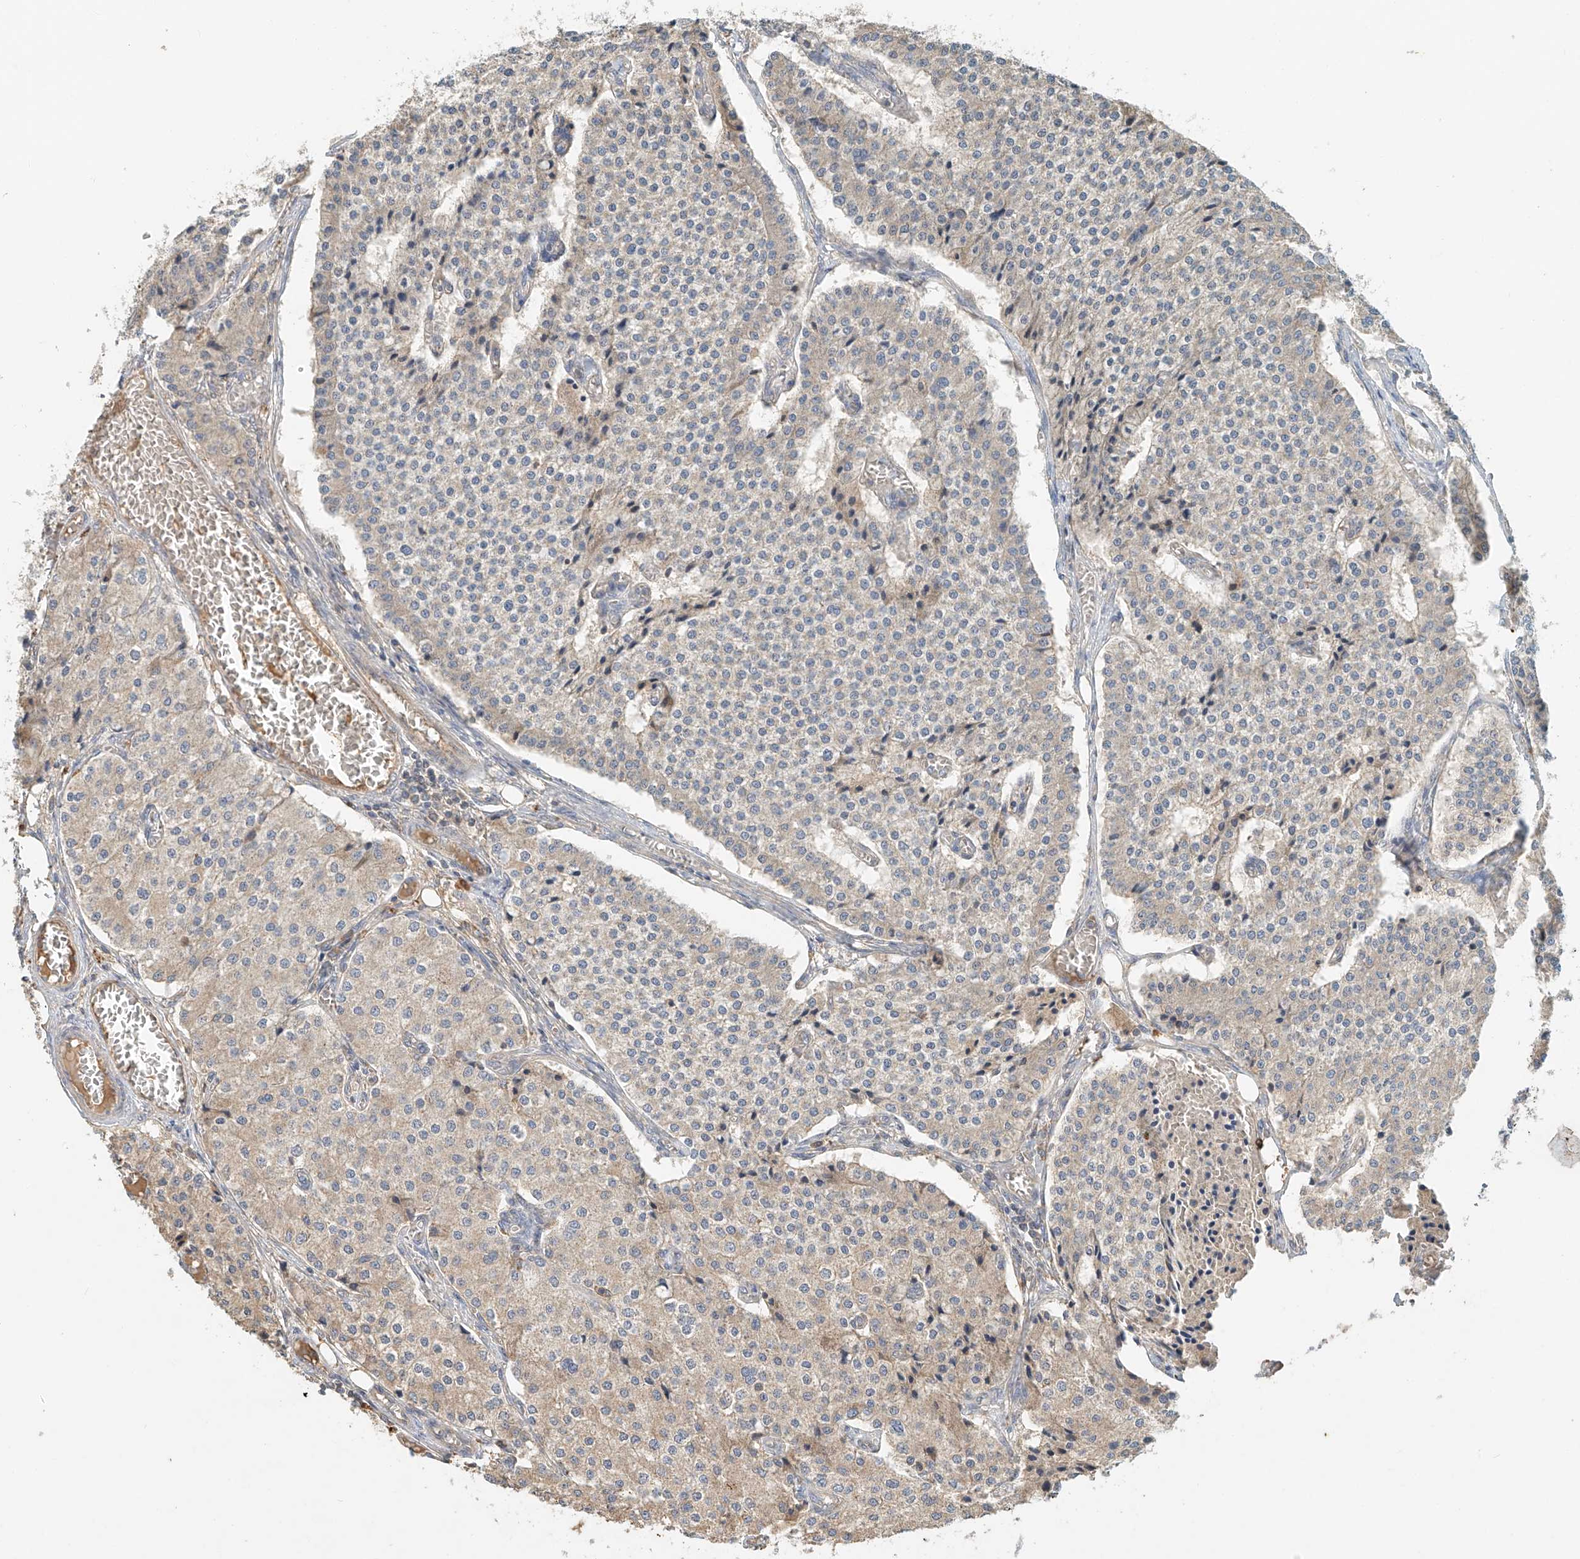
{"staining": {"intensity": "negative", "quantity": "none", "location": "none"}, "tissue": "carcinoid", "cell_type": "Tumor cells", "image_type": "cancer", "snomed": [{"axis": "morphology", "description": "Carcinoid, malignant, NOS"}, {"axis": "topography", "description": "Colon"}], "caption": "A micrograph of malignant carcinoid stained for a protein displays no brown staining in tumor cells.", "gene": "GNB1L", "patient": {"sex": "female", "age": 52}}